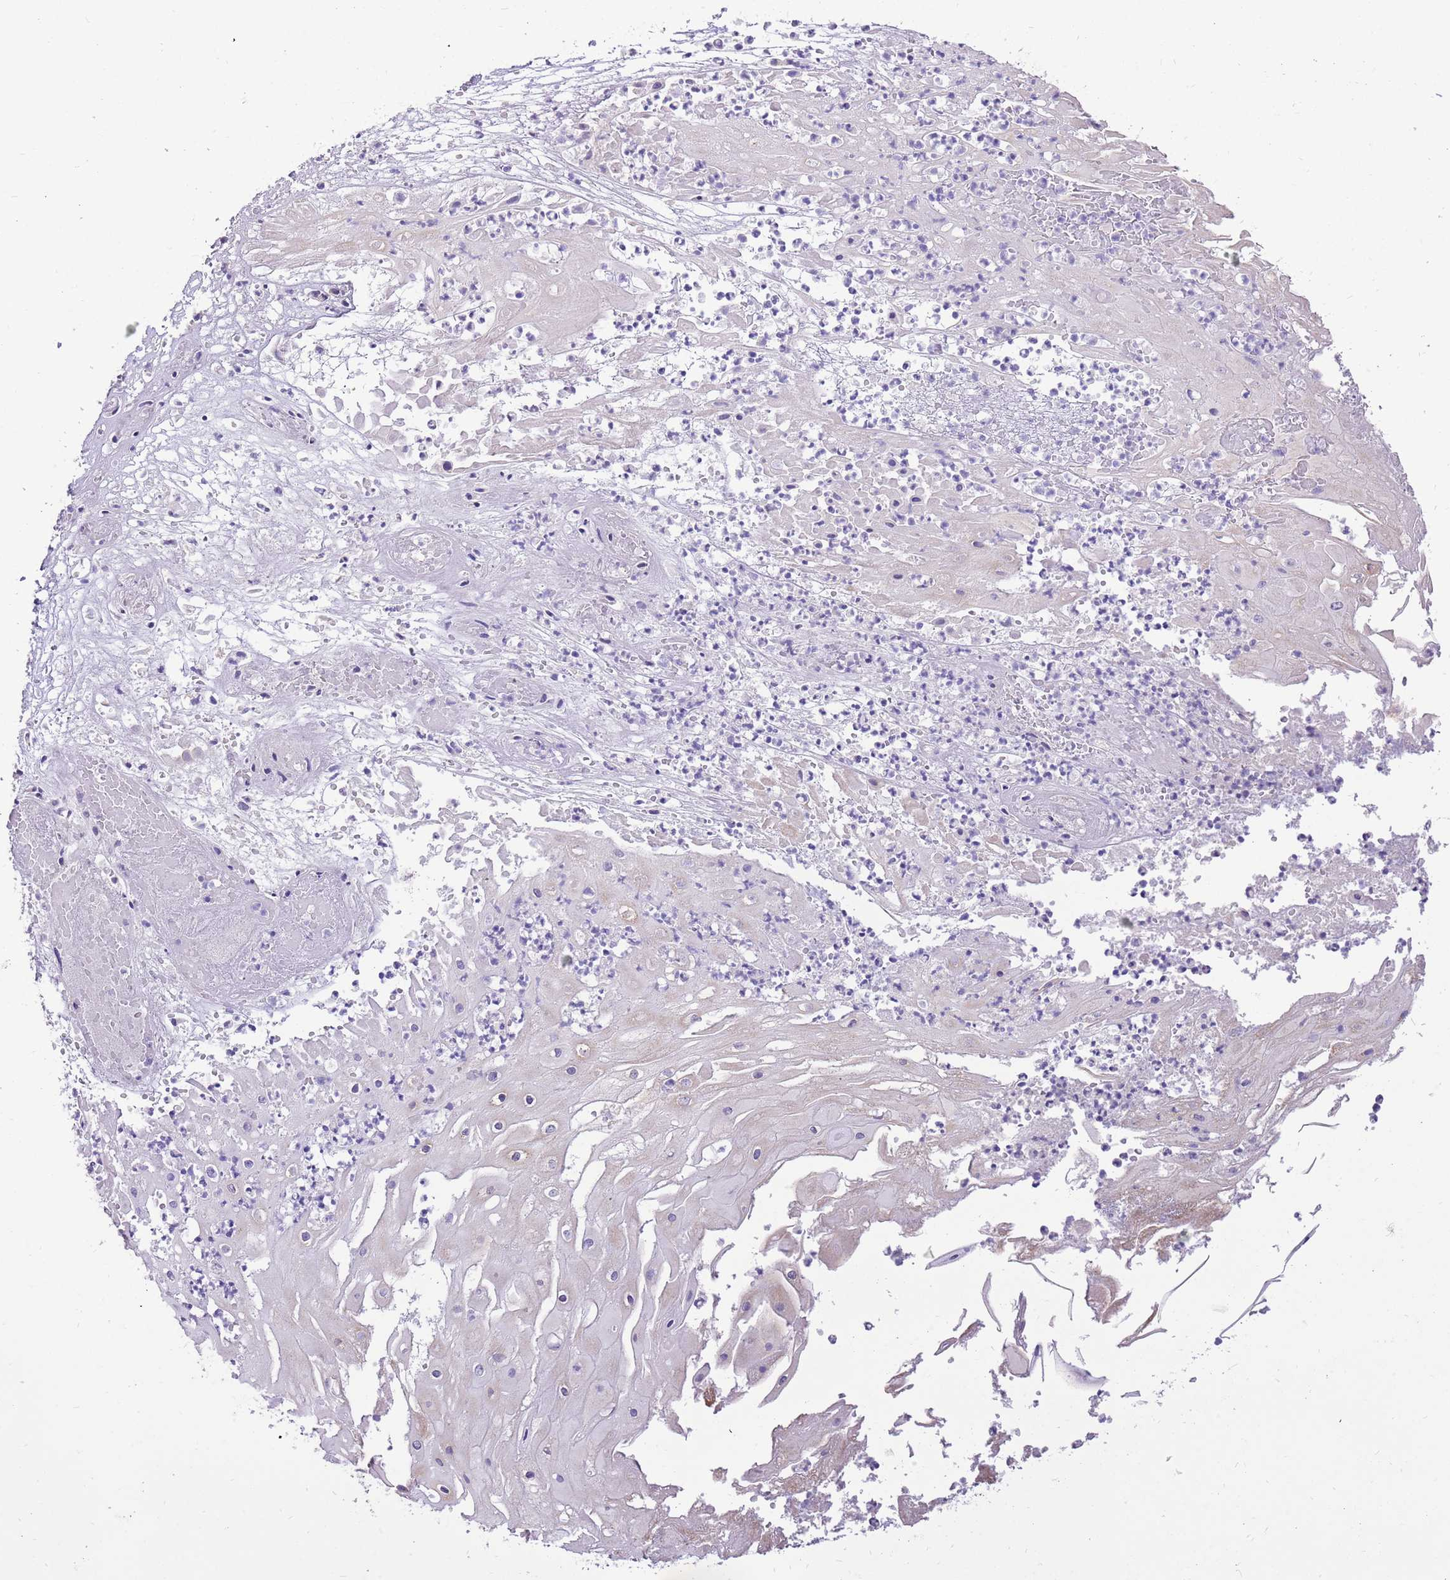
{"staining": {"intensity": "negative", "quantity": "none", "location": "none"}, "tissue": "skin cancer", "cell_type": "Tumor cells", "image_type": "cancer", "snomed": [{"axis": "morphology", "description": "Squamous cell carcinoma, NOS"}, {"axis": "topography", "description": "Skin"}], "caption": "IHC histopathology image of skin cancer (squamous cell carcinoma) stained for a protein (brown), which shows no expression in tumor cells.", "gene": "GLCE", "patient": {"sex": "male", "age": 70}}